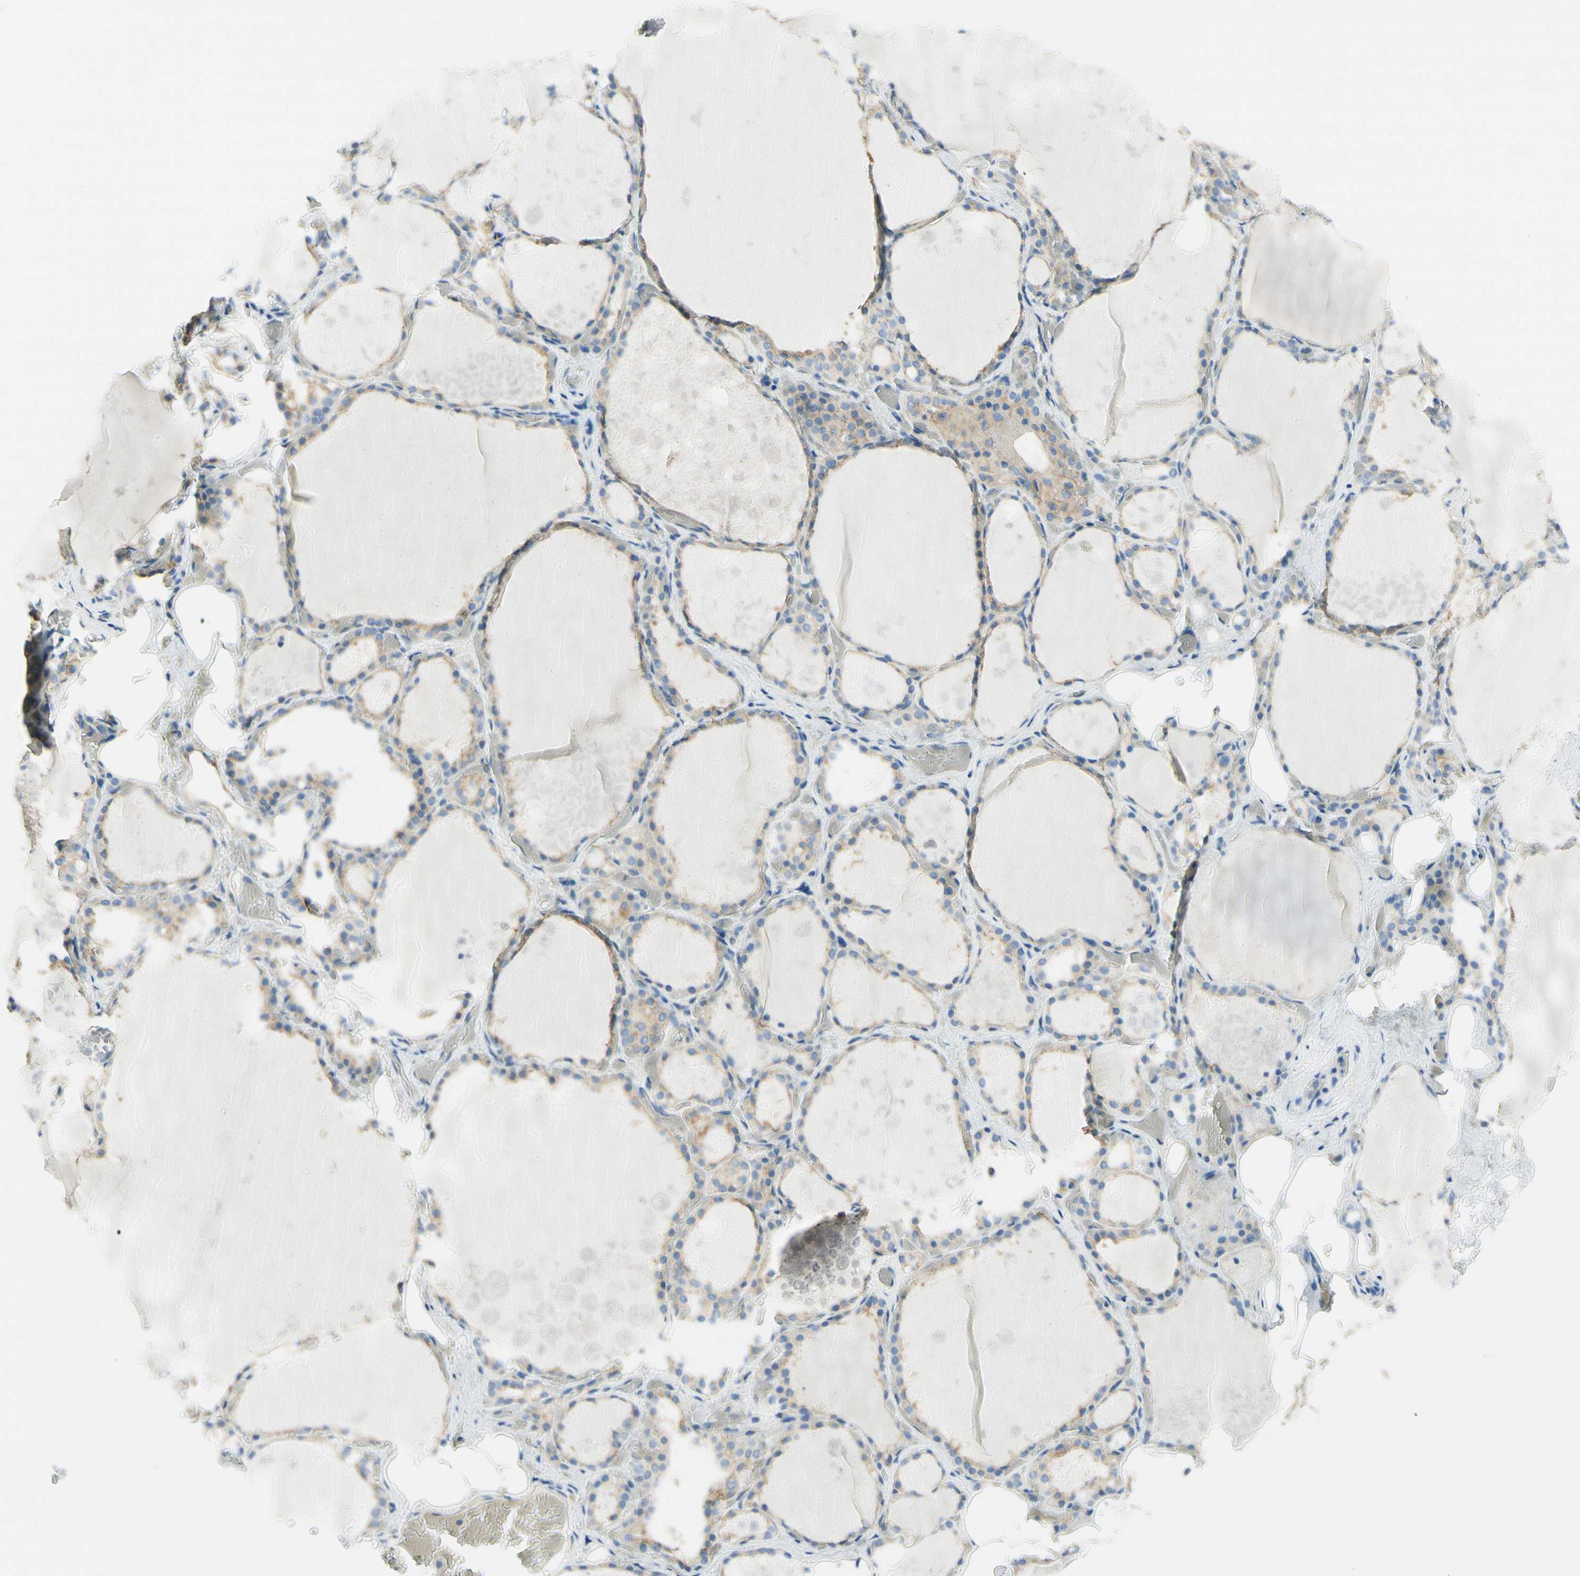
{"staining": {"intensity": "weak", "quantity": "25%-75%", "location": "cytoplasmic/membranous"}, "tissue": "thyroid gland", "cell_type": "Glandular cells", "image_type": "normal", "snomed": [{"axis": "morphology", "description": "Normal tissue, NOS"}, {"axis": "topography", "description": "Thyroid gland"}], "caption": "Human thyroid gland stained with a protein marker reveals weak staining in glandular cells.", "gene": "CLTC", "patient": {"sex": "male", "age": 61}}